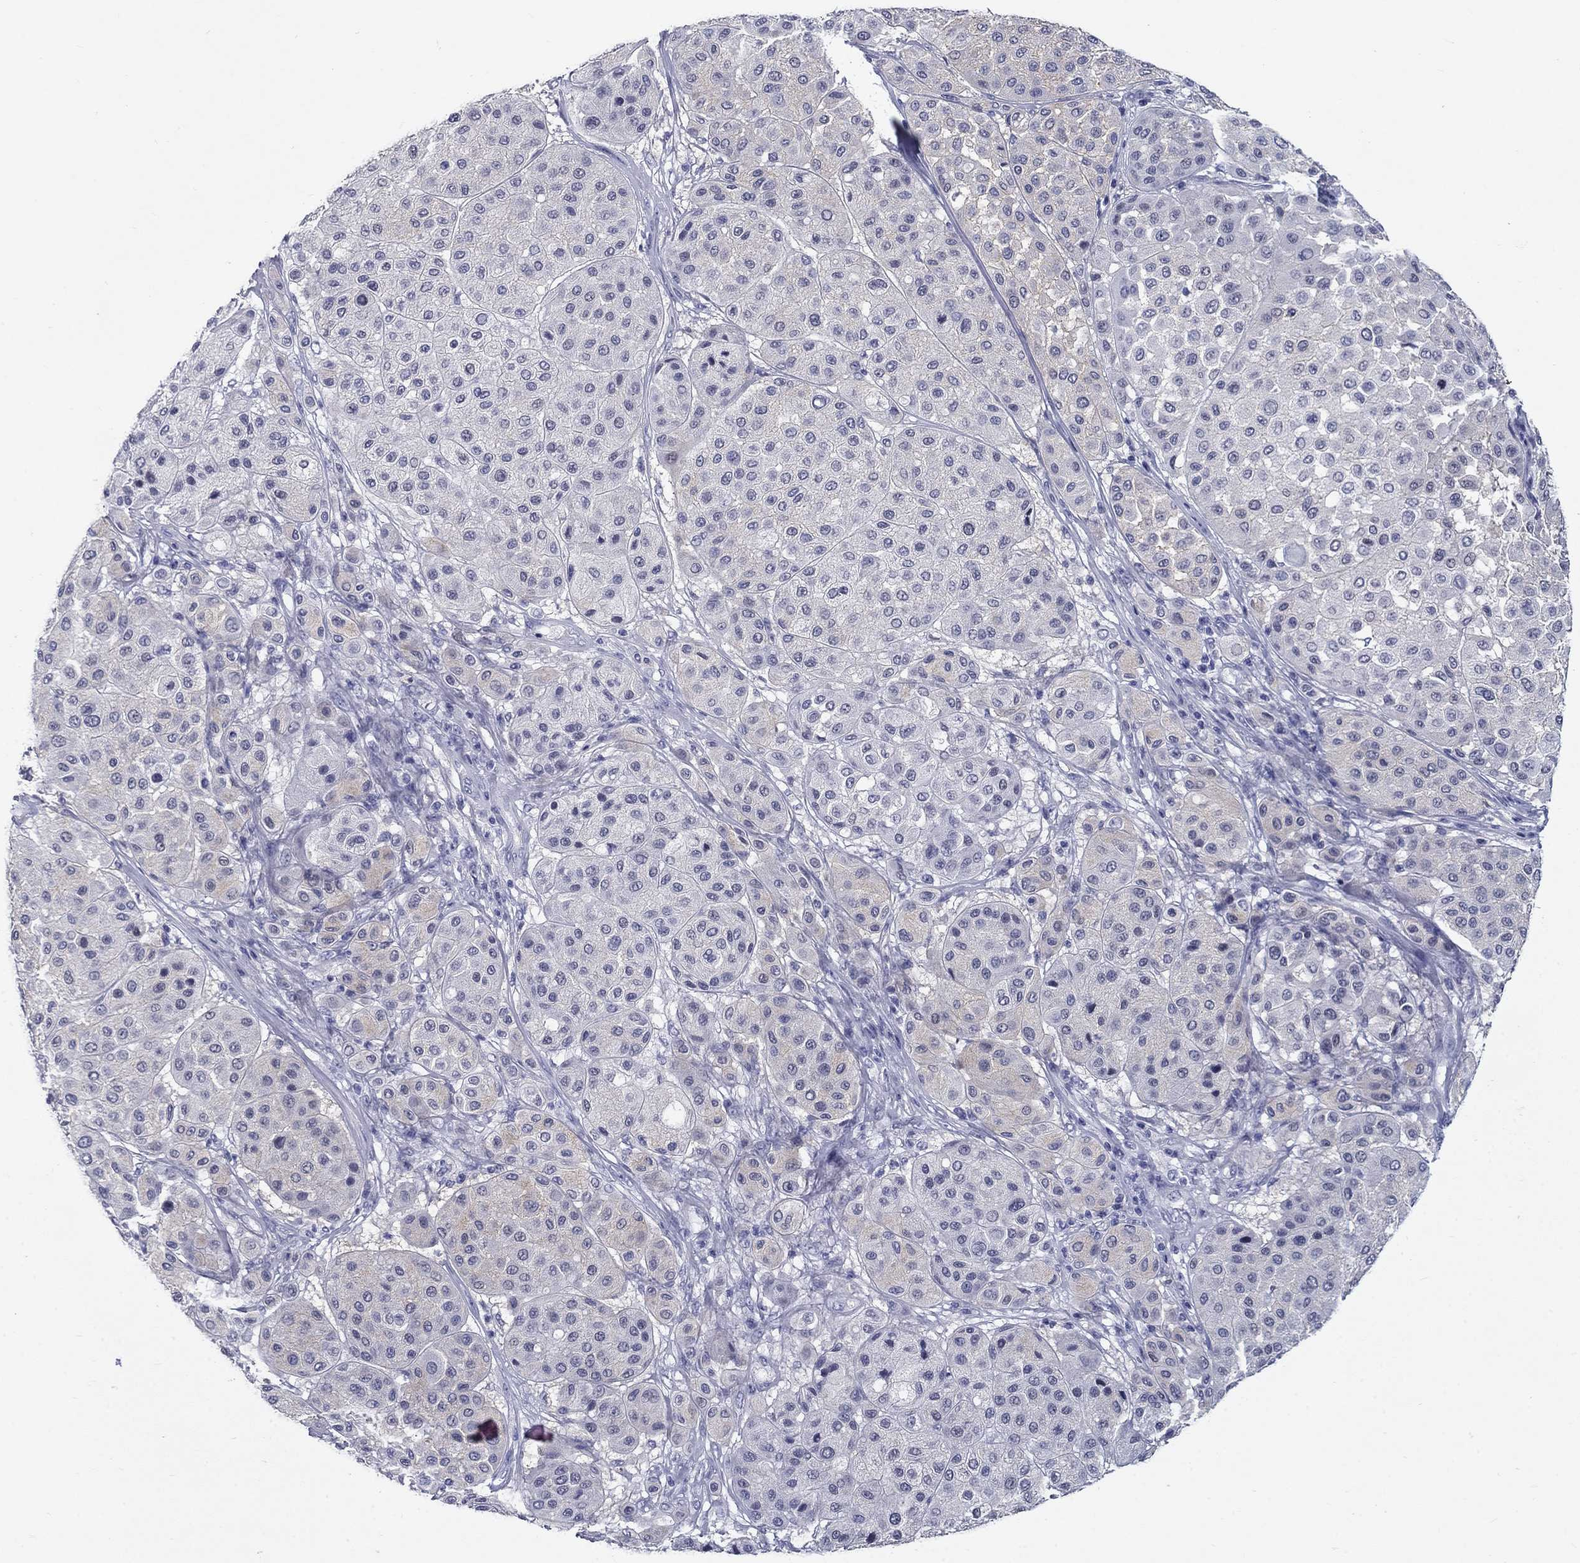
{"staining": {"intensity": "weak", "quantity": "<25%", "location": "cytoplasmic/membranous"}, "tissue": "melanoma", "cell_type": "Tumor cells", "image_type": "cancer", "snomed": [{"axis": "morphology", "description": "Malignant melanoma, Metastatic site"}, {"axis": "topography", "description": "Smooth muscle"}], "caption": "IHC of human melanoma exhibits no expression in tumor cells.", "gene": "C4orf19", "patient": {"sex": "male", "age": 41}}